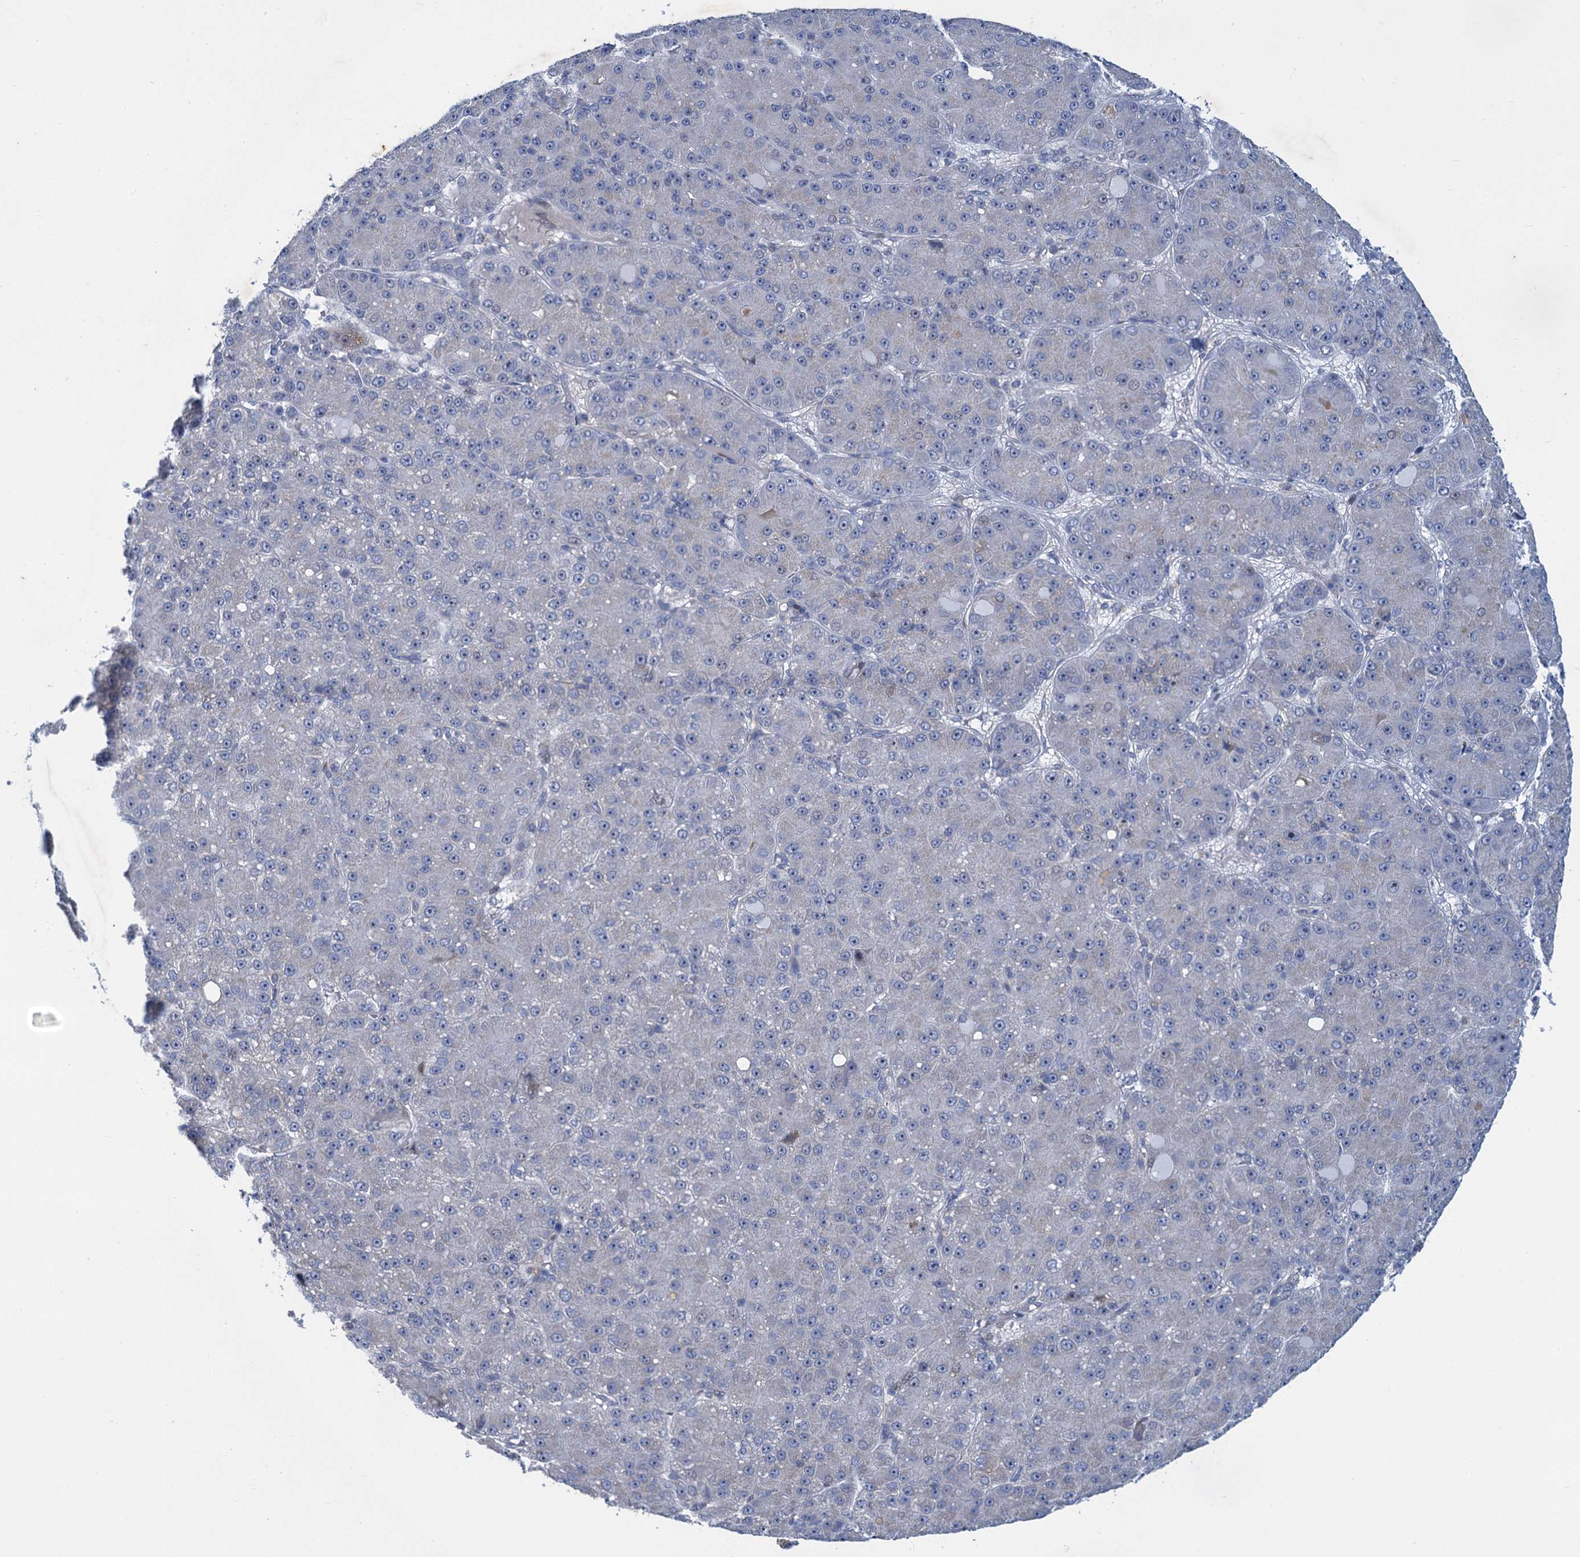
{"staining": {"intensity": "negative", "quantity": "none", "location": "none"}, "tissue": "liver cancer", "cell_type": "Tumor cells", "image_type": "cancer", "snomed": [{"axis": "morphology", "description": "Carcinoma, Hepatocellular, NOS"}, {"axis": "topography", "description": "Liver"}], "caption": "A micrograph of human hepatocellular carcinoma (liver) is negative for staining in tumor cells.", "gene": "ESYT3", "patient": {"sex": "male", "age": 67}}